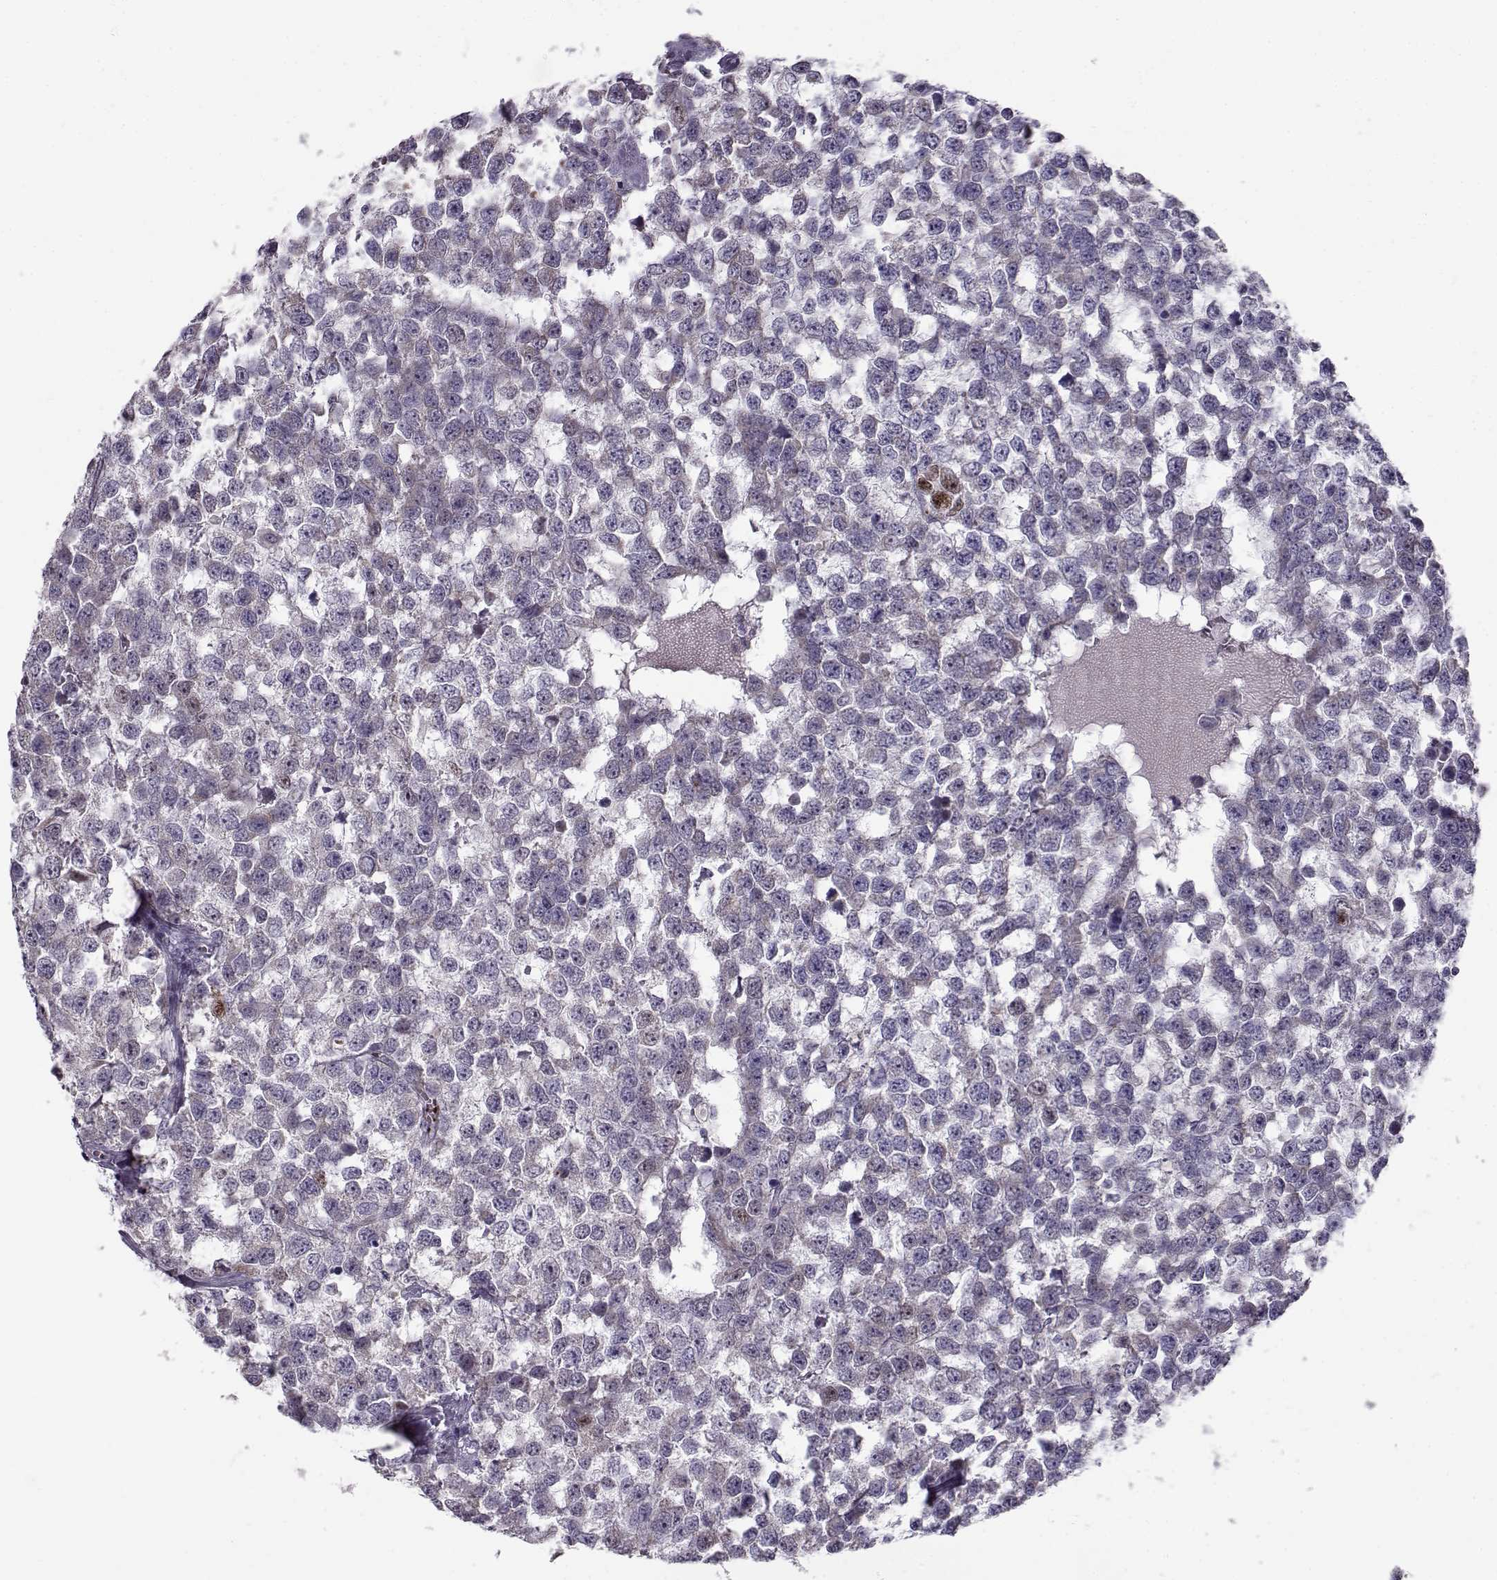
{"staining": {"intensity": "negative", "quantity": "none", "location": "none"}, "tissue": "testis cancer", "cell_type": "Tumor cells", "image_type": "cancer", "snomed": [{"axis": "morphology", "description": "Normal tissue, NOS"}, {"axis": "morphology", "description": "Seminoma, NOS"}, {"axis": "topography", "description": "Testis"}, {"axis": "topography", "description": "Epididymis"}], "caption": "This photomicrograph is of testis seminoma stained with IHC to label a protein in brown with the nuclei are counter-stained blue. There is no positivity in tumor cells.", "gene": "KLF17", "patient": {"sex": "male", "age": 34}}